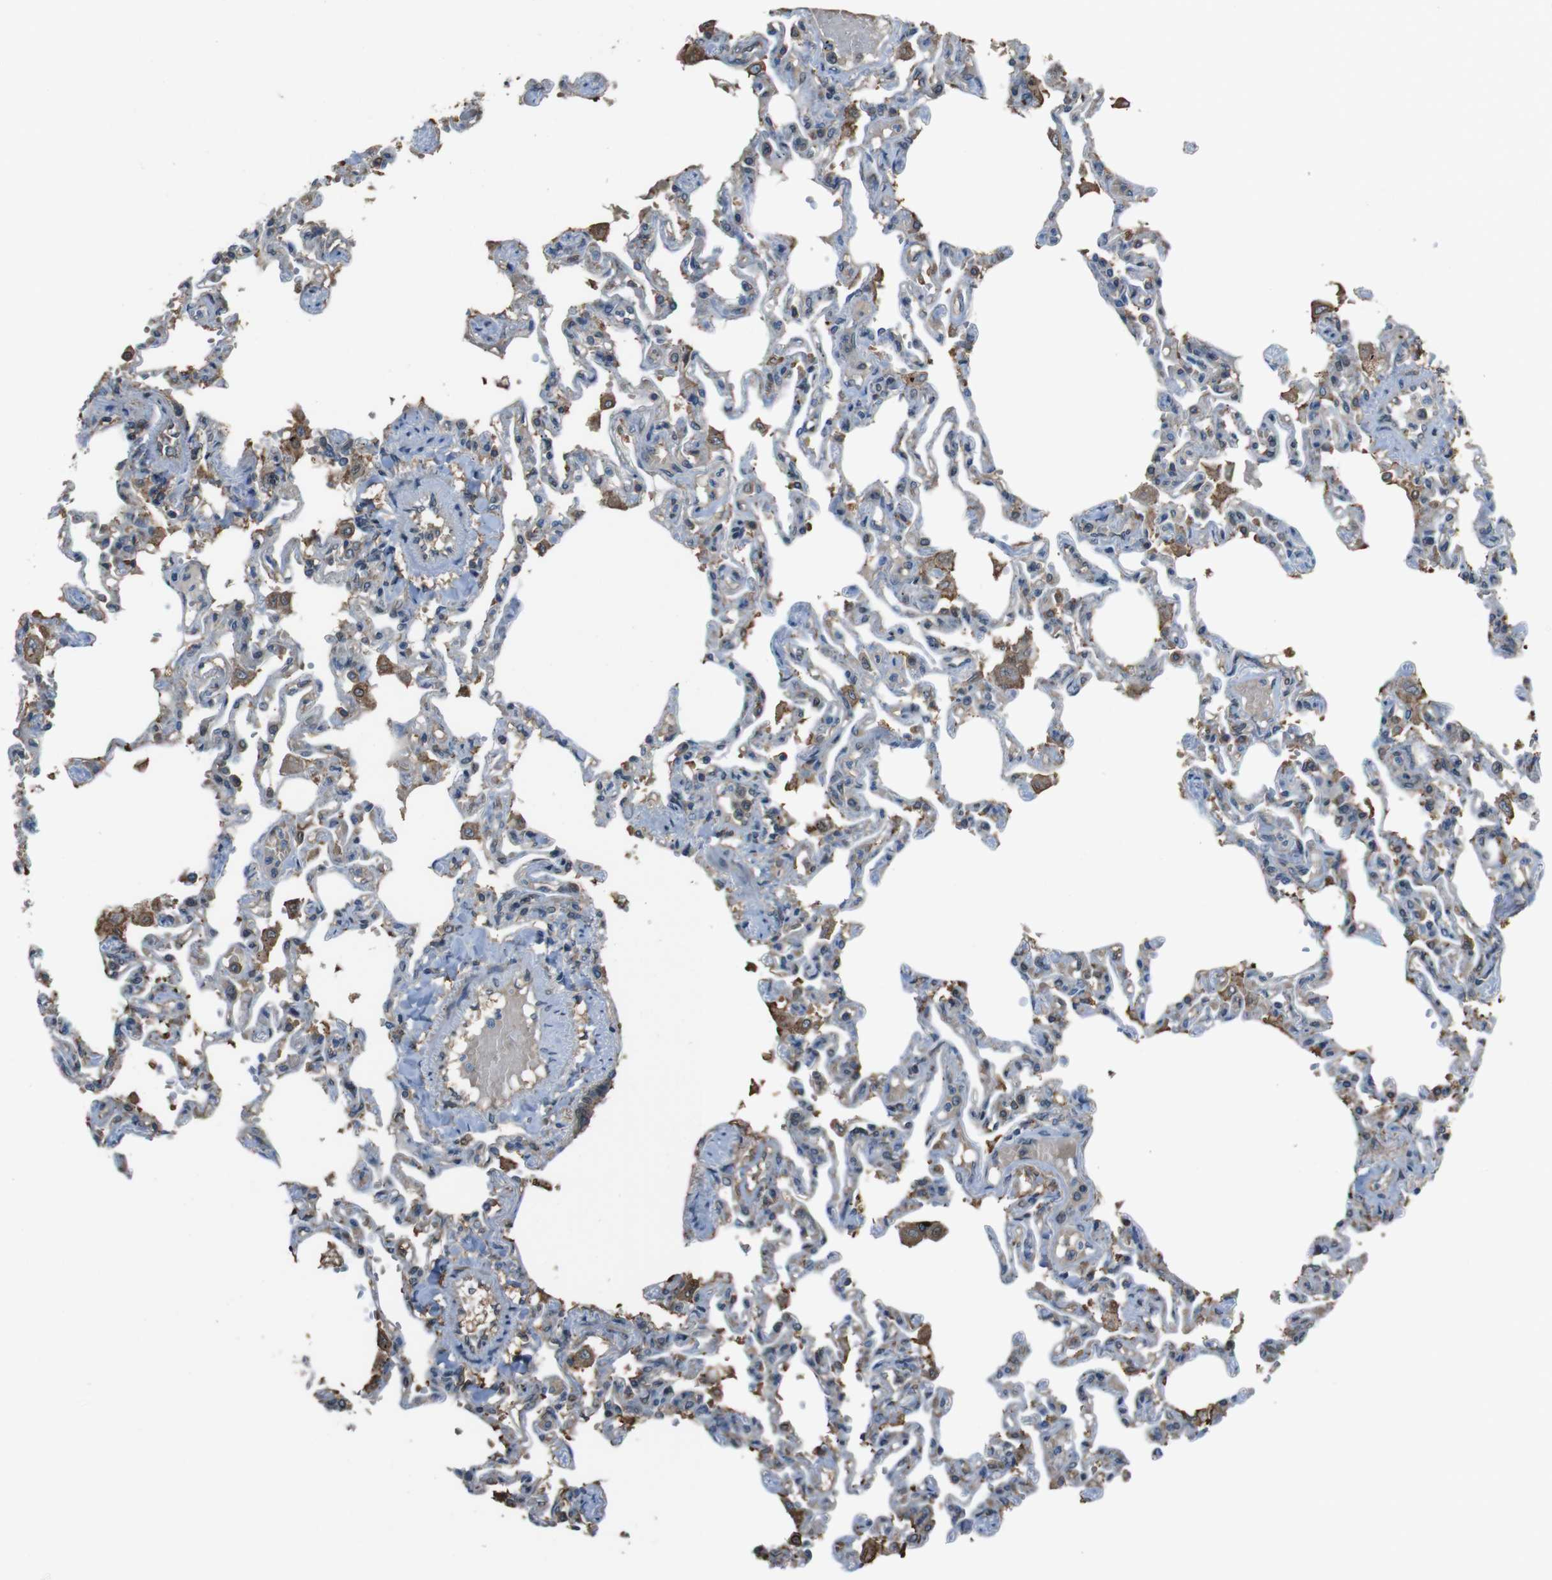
{"staining": {"intensity": "moderate", "quantity": "25%-75%", "location": "cytoplasmic/membranous"}, "tissue": "lung", "cell_type": "Alveolar cells", "image_type": "normal", "snomed": [{"axis": "morphology", "description": "Normal tissue, NOS"}, {"axis": "topography", "description": "Lung"}], "caption": "This micrograph exhibits immunohistochemistry (IHC) staining of normal lung, with medium moderate cytoplasmic/membranous positivity in approximately 25%-75% of alveolar cells.", "gene": "ATP2B1", "patient": {"sex": "male", "age": 21}}